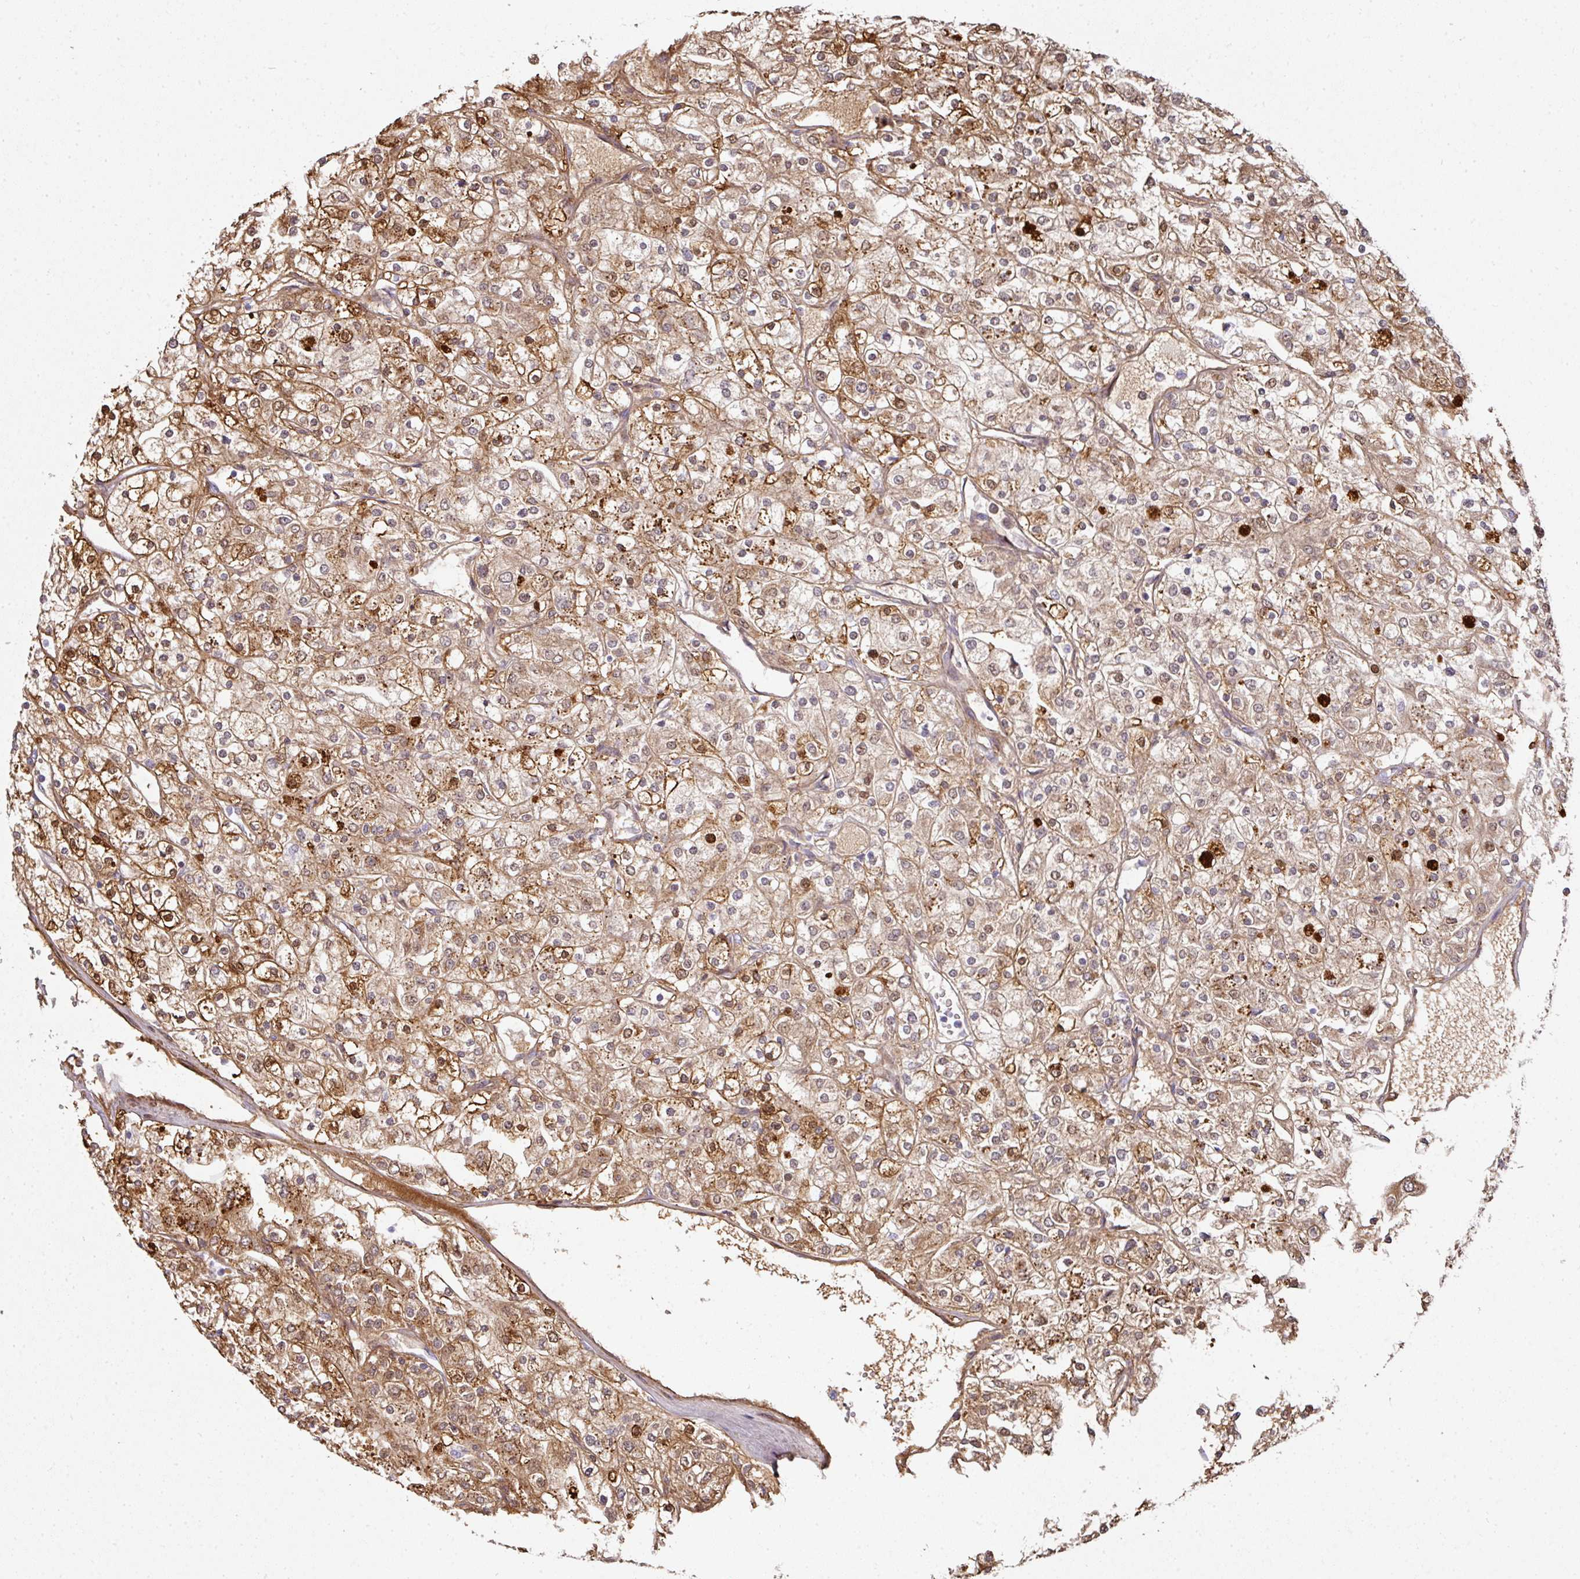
{"staining": {"intensity": "moderate", "quantity": ">75%", "location": "cytoplasmic/membranous,nuclear"}, "tissue": "renal cancer", "cell_type": "Tumor cells", "image_type": "cancer", "snomed": [{"axis": "morphology", "description": "Adenocarcinoma, NOS"}, {"axis": "topography", "description": "Kidney"}], "caption": "There is medium levels of moderate cytoplasmic/membranous and nuclear positivity in tumor cells of renal adenocarcinoma, as demonstrated by immunohistochemical staining (brown color).", "gene": "ANKRD18A", "patient": {"sex": "male", "age": 80}}